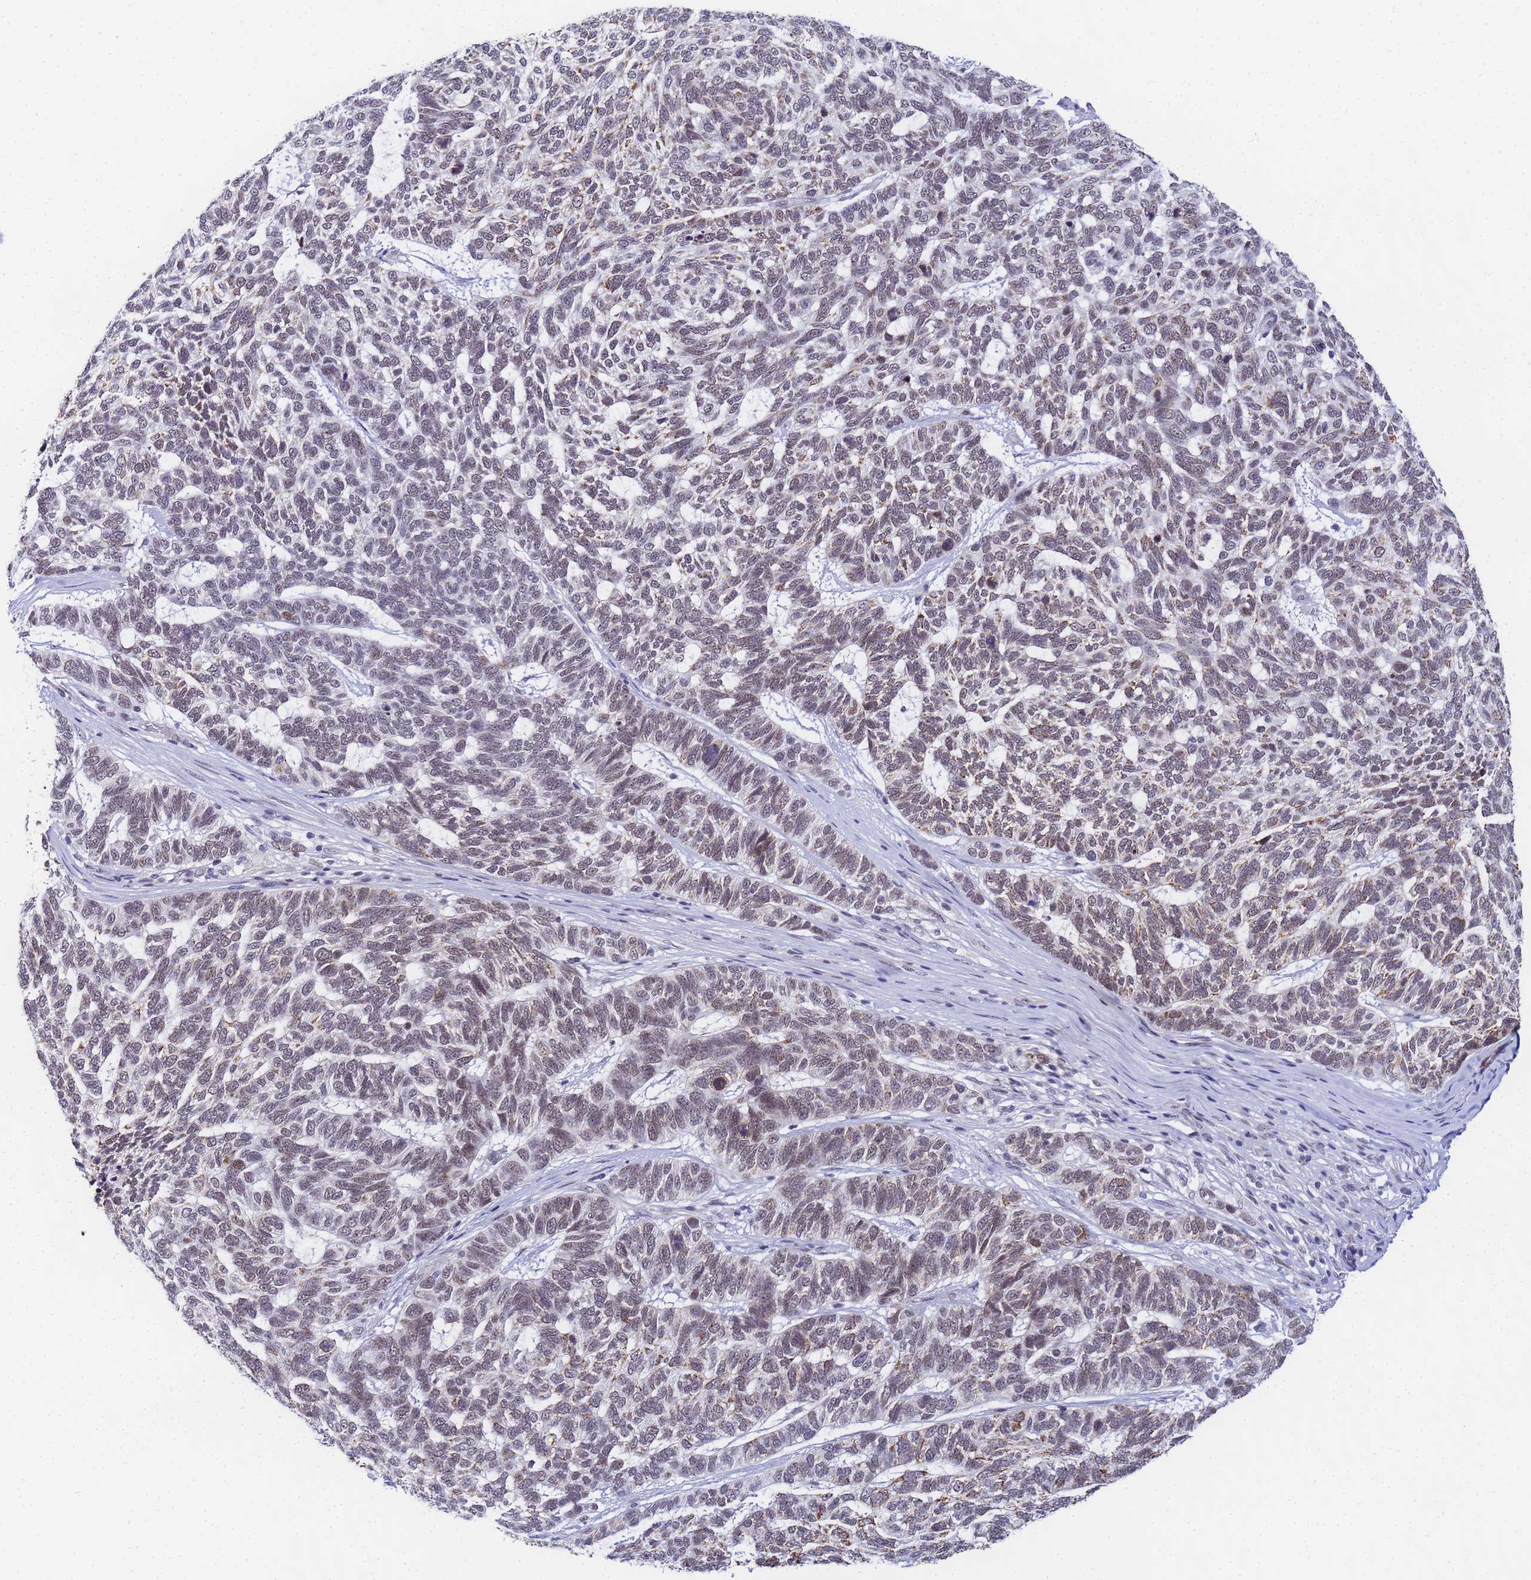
{"staining": {"intensity": "weak", "quantity": "<25%", "location": "cytoplasmic/membranous,nuclear"}, "tissue": "skin cancer", "cell_type": "Tumor cells", "image_type": "cancer", "snomed": [{"axis": "morphology", "description": "Basal cell carcinoma"}, {"axis": "topography", "description": "Skin"}], "caption": "The immunohistochemistry histopathology image has no significant expression in tumor cells of basal cell carcinoma (skin) tissue.", "gene": "CKMT1A", "patient": {"sex": "female", "age": 65}}